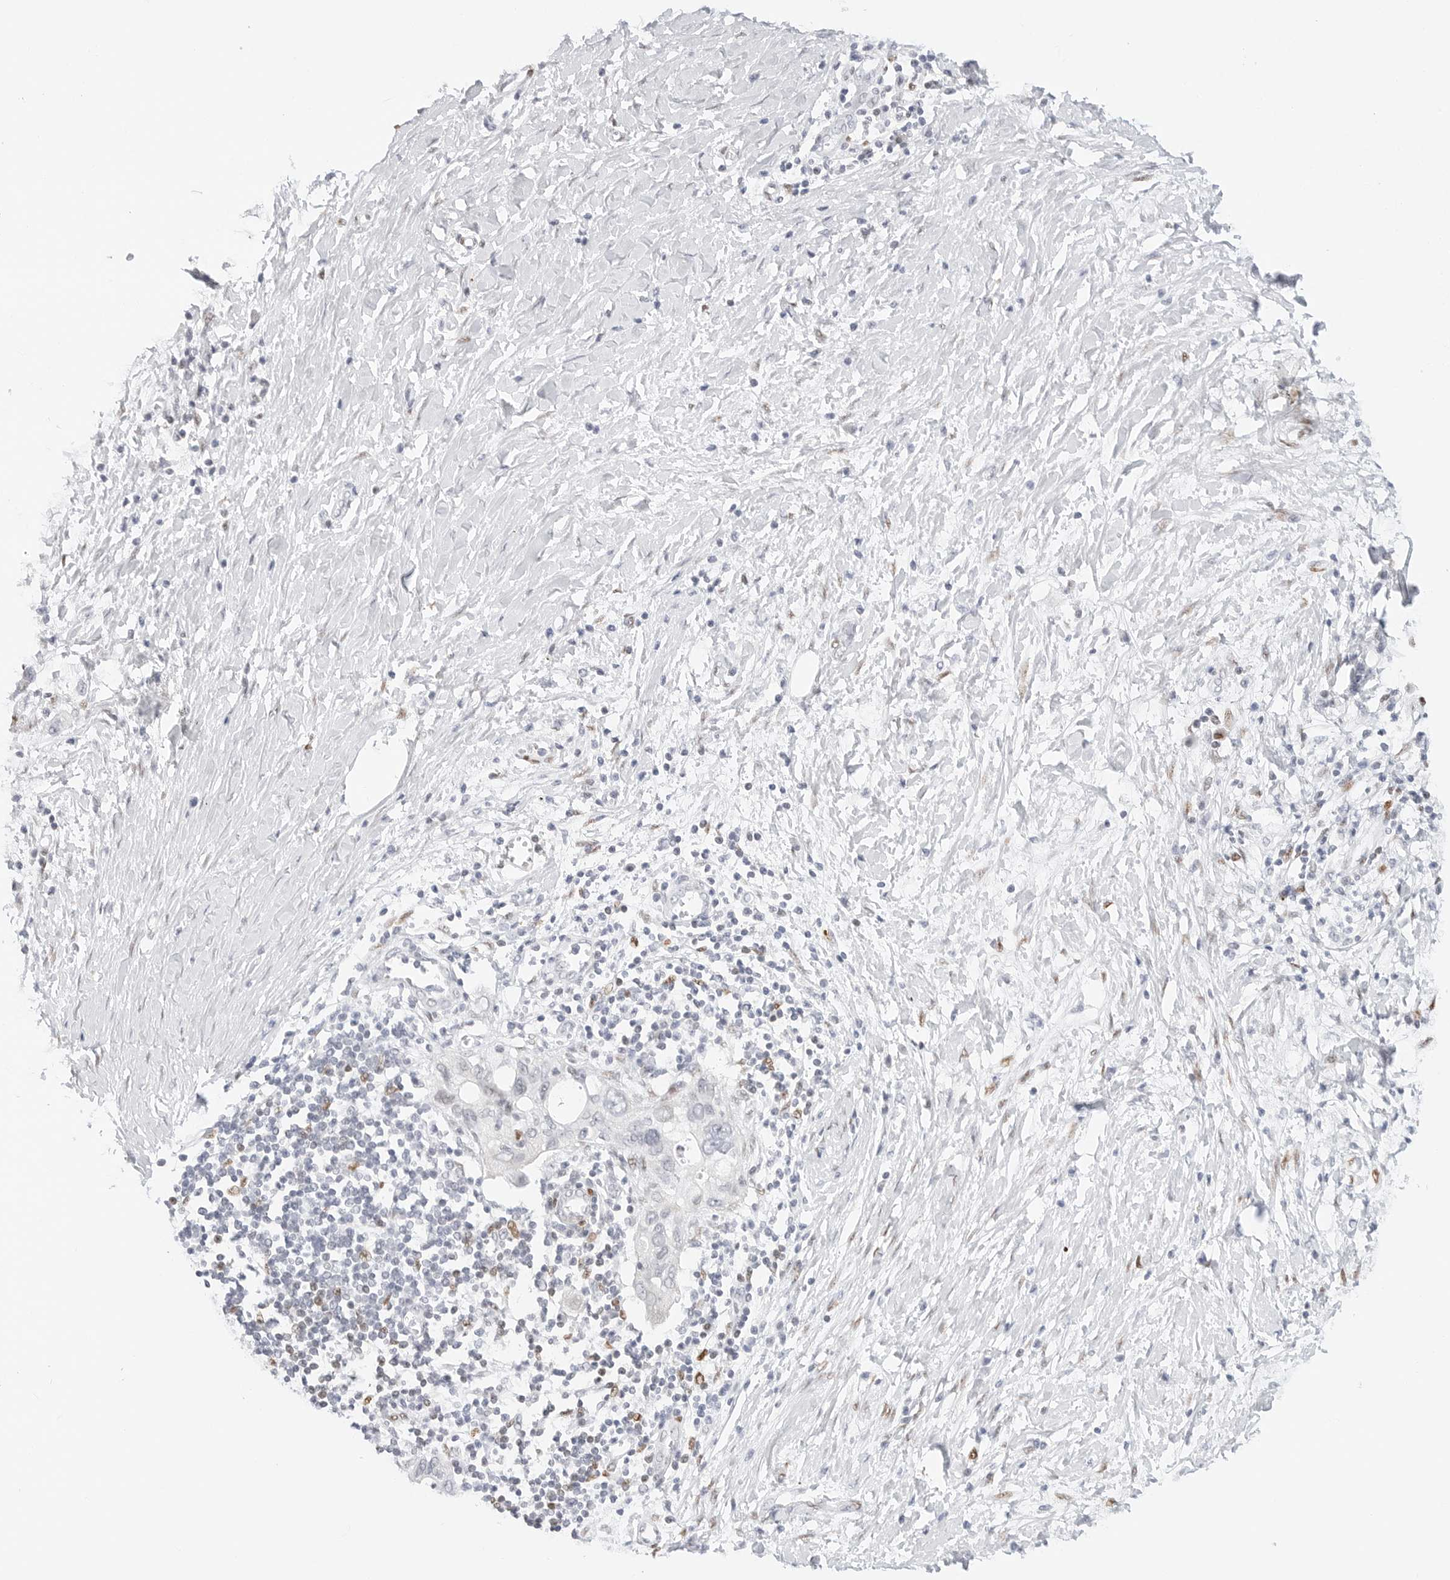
{"staining": {"intensity": "negative", "quantity": "none", "location": "none"}, "tissue": "pancreatic cancer", "cell_type": "Tumor cells", "image_type": "cancer", "snomed": [{"axis": "morphology", "description": "Normal tissue, NOS"}, {"axis": "morphology", "description": "Adenocarcinoma, NOS"}, {"axis": "topography", "description": "Pancreas"}, {"axis": "topography", "description": "Peripheral nerve tissue"}], "caption": "Tumor cells show no significant positivity in pancreatic cancer (adenocarcinoma).", "gene": "SPIDR", "patient": {"sex": "male", "age": 59}}